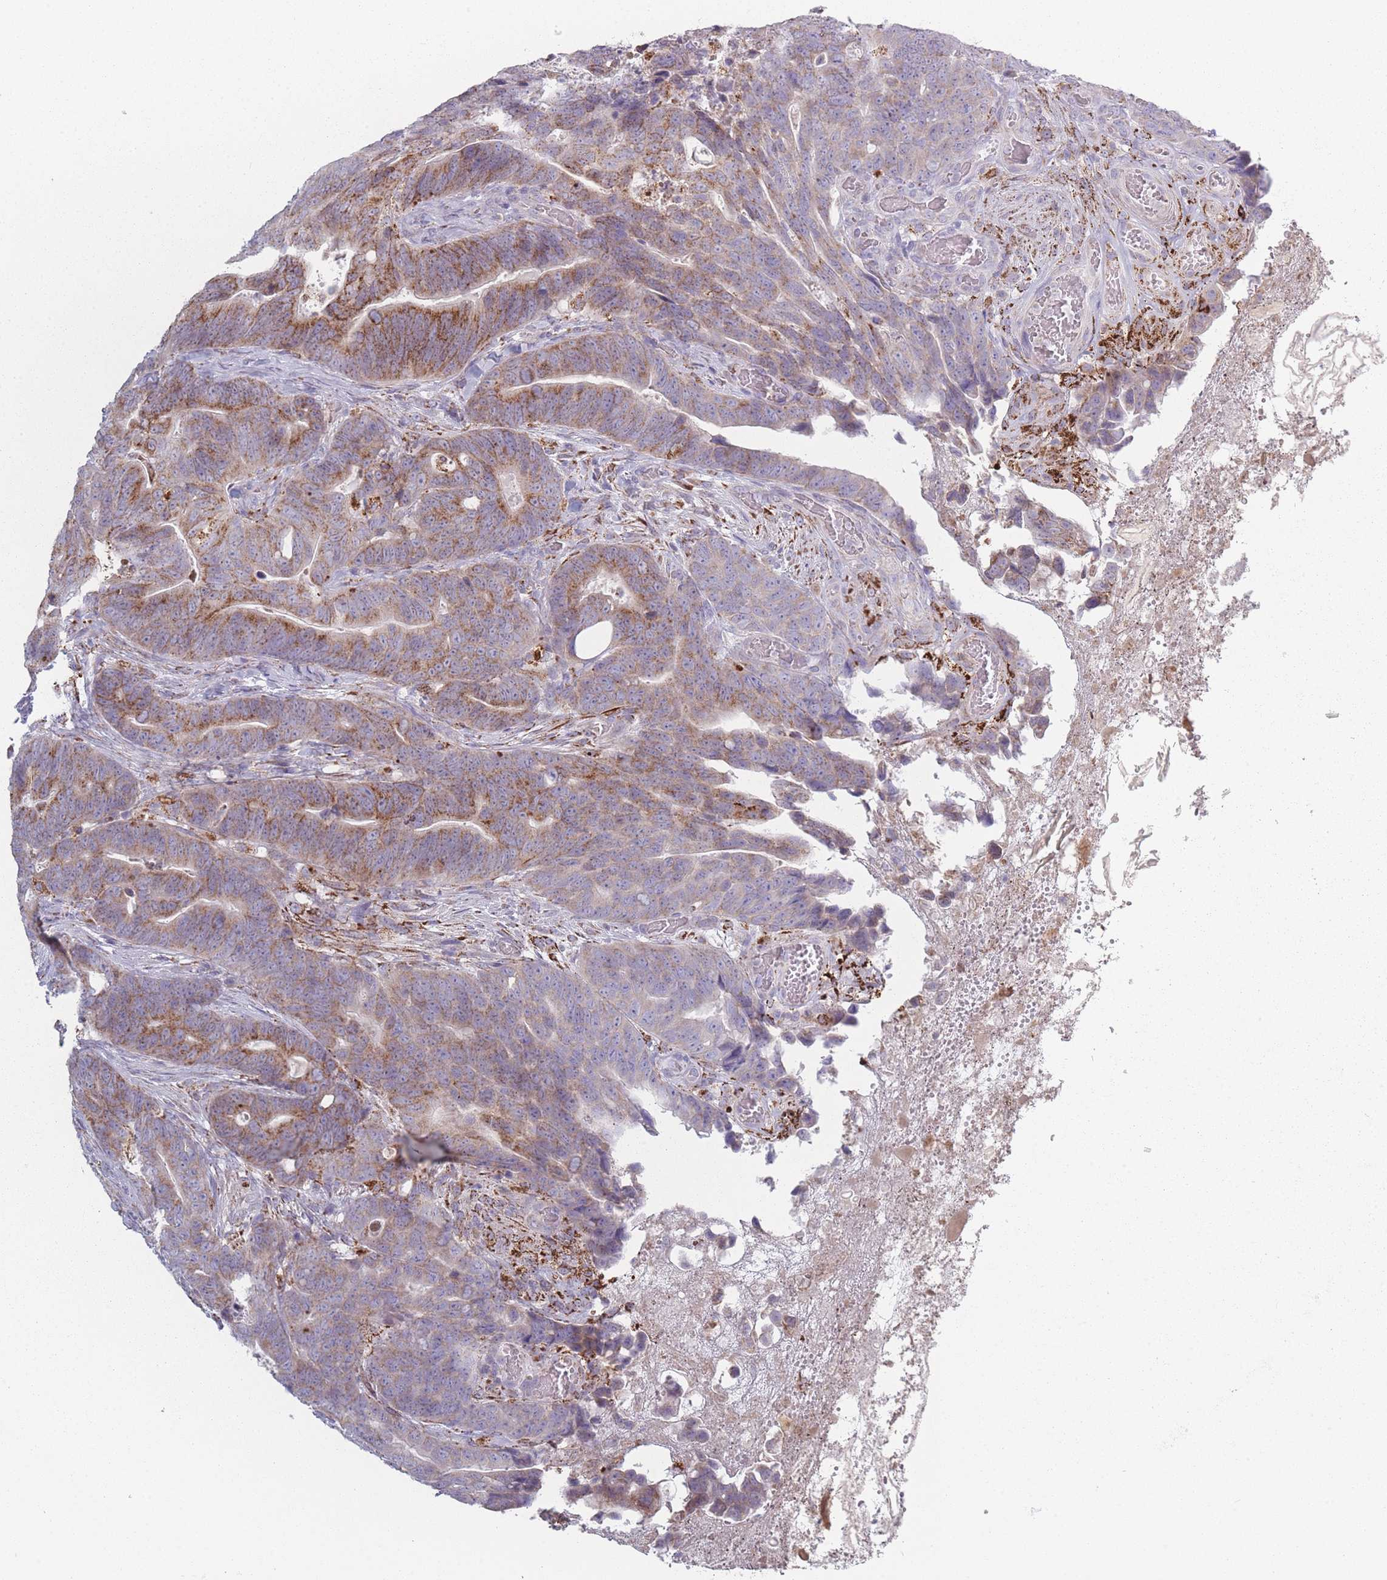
{"staining": {"intensity": "moderate", "quantity": ">75%", "location": "cytoplasmic/membranous"}, "tissue": "colorectal cancer", "cell_type": "Tumor cells", "image_type": "cancer", "snomed": [{"axis": "morphology", "description": "Adenocarcinoma, NOS"}, {"axis": "topography", "description": "Colon"}], "caption": "Approximately >75% of tumor cells in adenocarcinoma (colorectal) exhibit moderate cytoplasmic/membranous protein staining as visualized by brown immunohistochemical staining.", "gene": "PEX11B", "patient": {"sex": "female", "age": 82}}